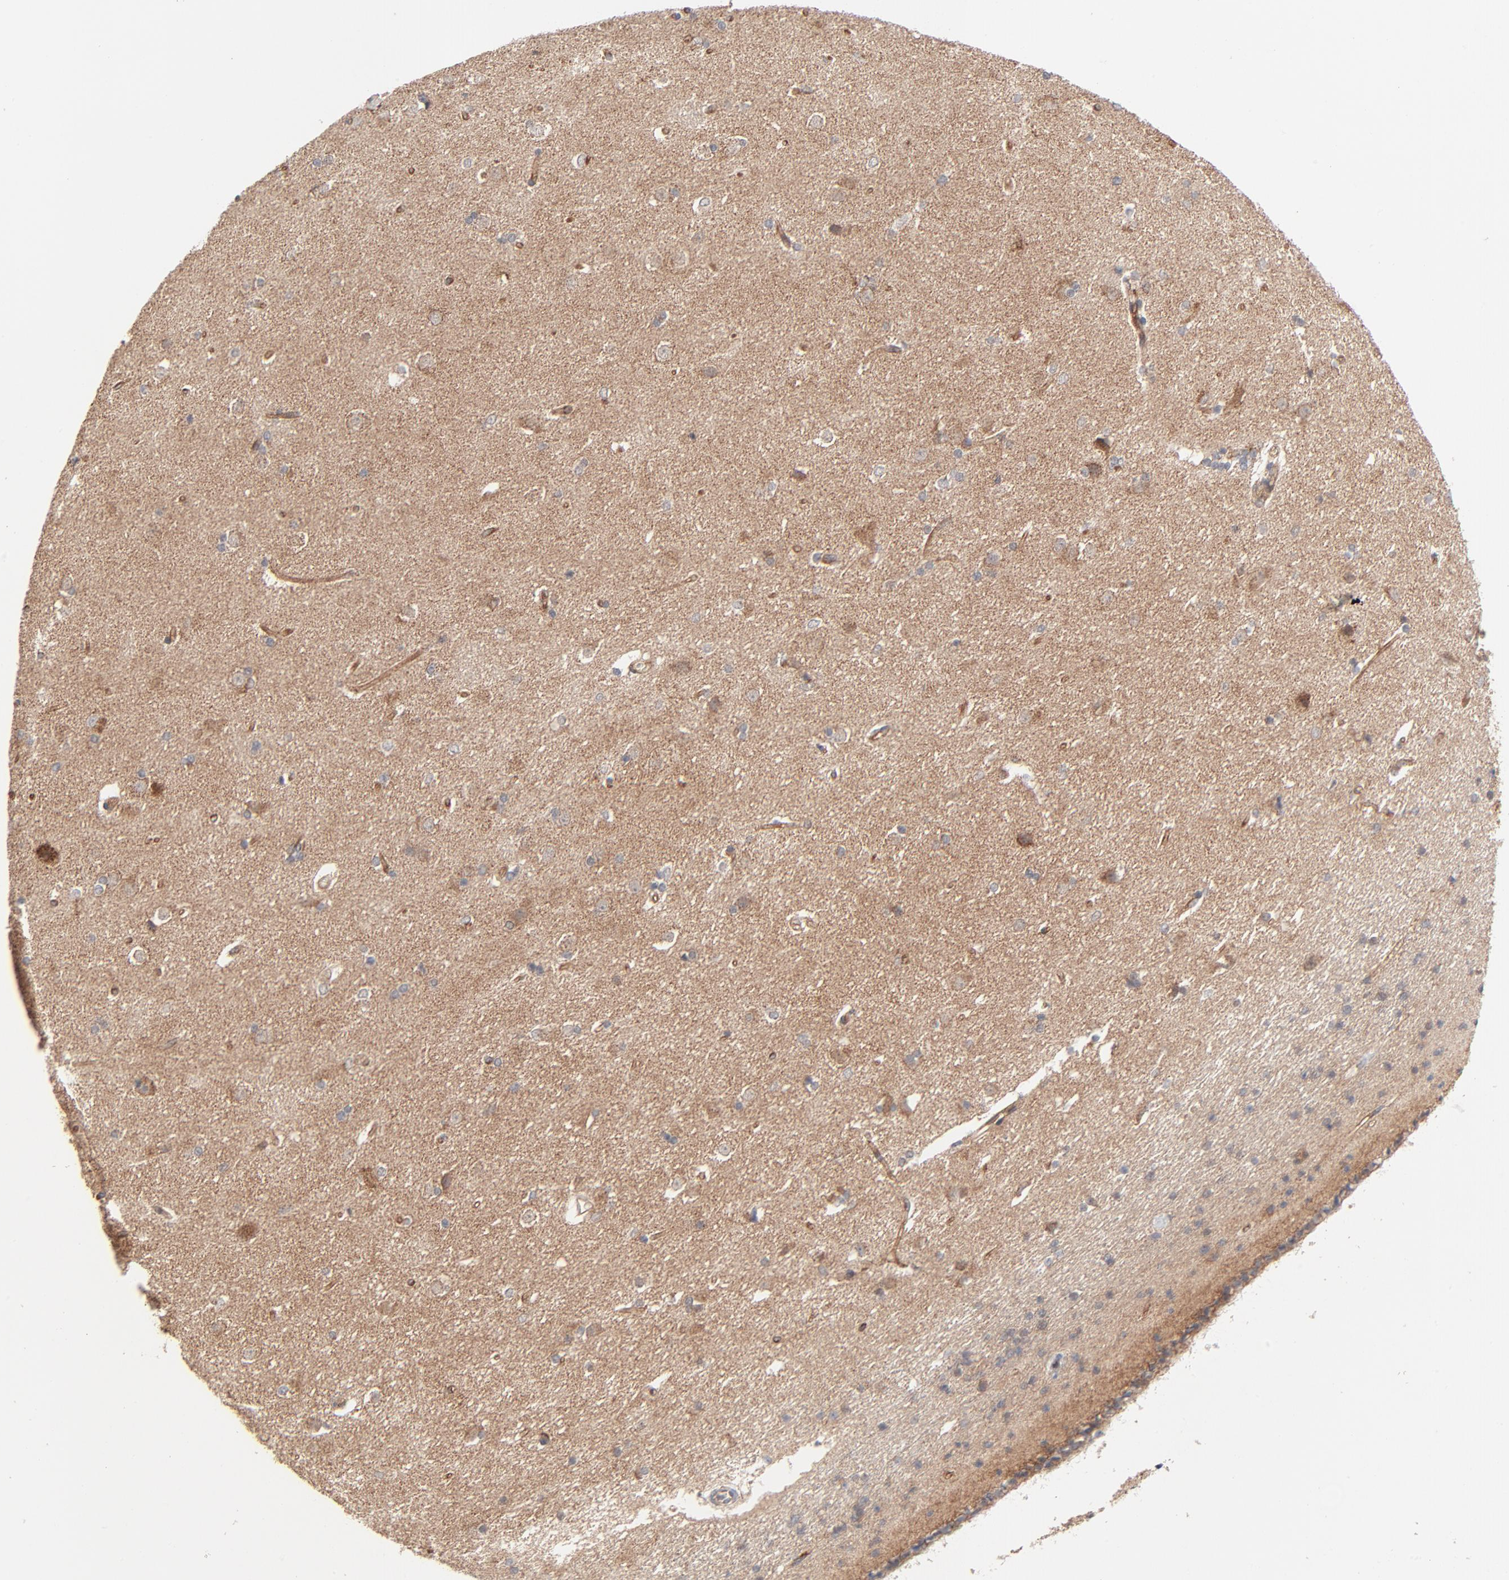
{"staining": {"intensity": "weak", "quantity": "<25%", "location": "cytoplasmic/membranous"}, "tissue": "caudate", "cell_type": "Glial cells", "image_type": "normal", "snomed": [{"axis": "morphology", "description": "Normal tissue, NOS"}, {"axis": "topography", "description": "Lateral ventricle wall"}], "caption": "A micrograph of human caudate is negative for staining in glial cells. The staining is performed using DAB brown chromogen with nuclei counter-stained in using hematoxylin.", "gene": "ABLIM3", "patient": {"sex": "female", "age": 19}}